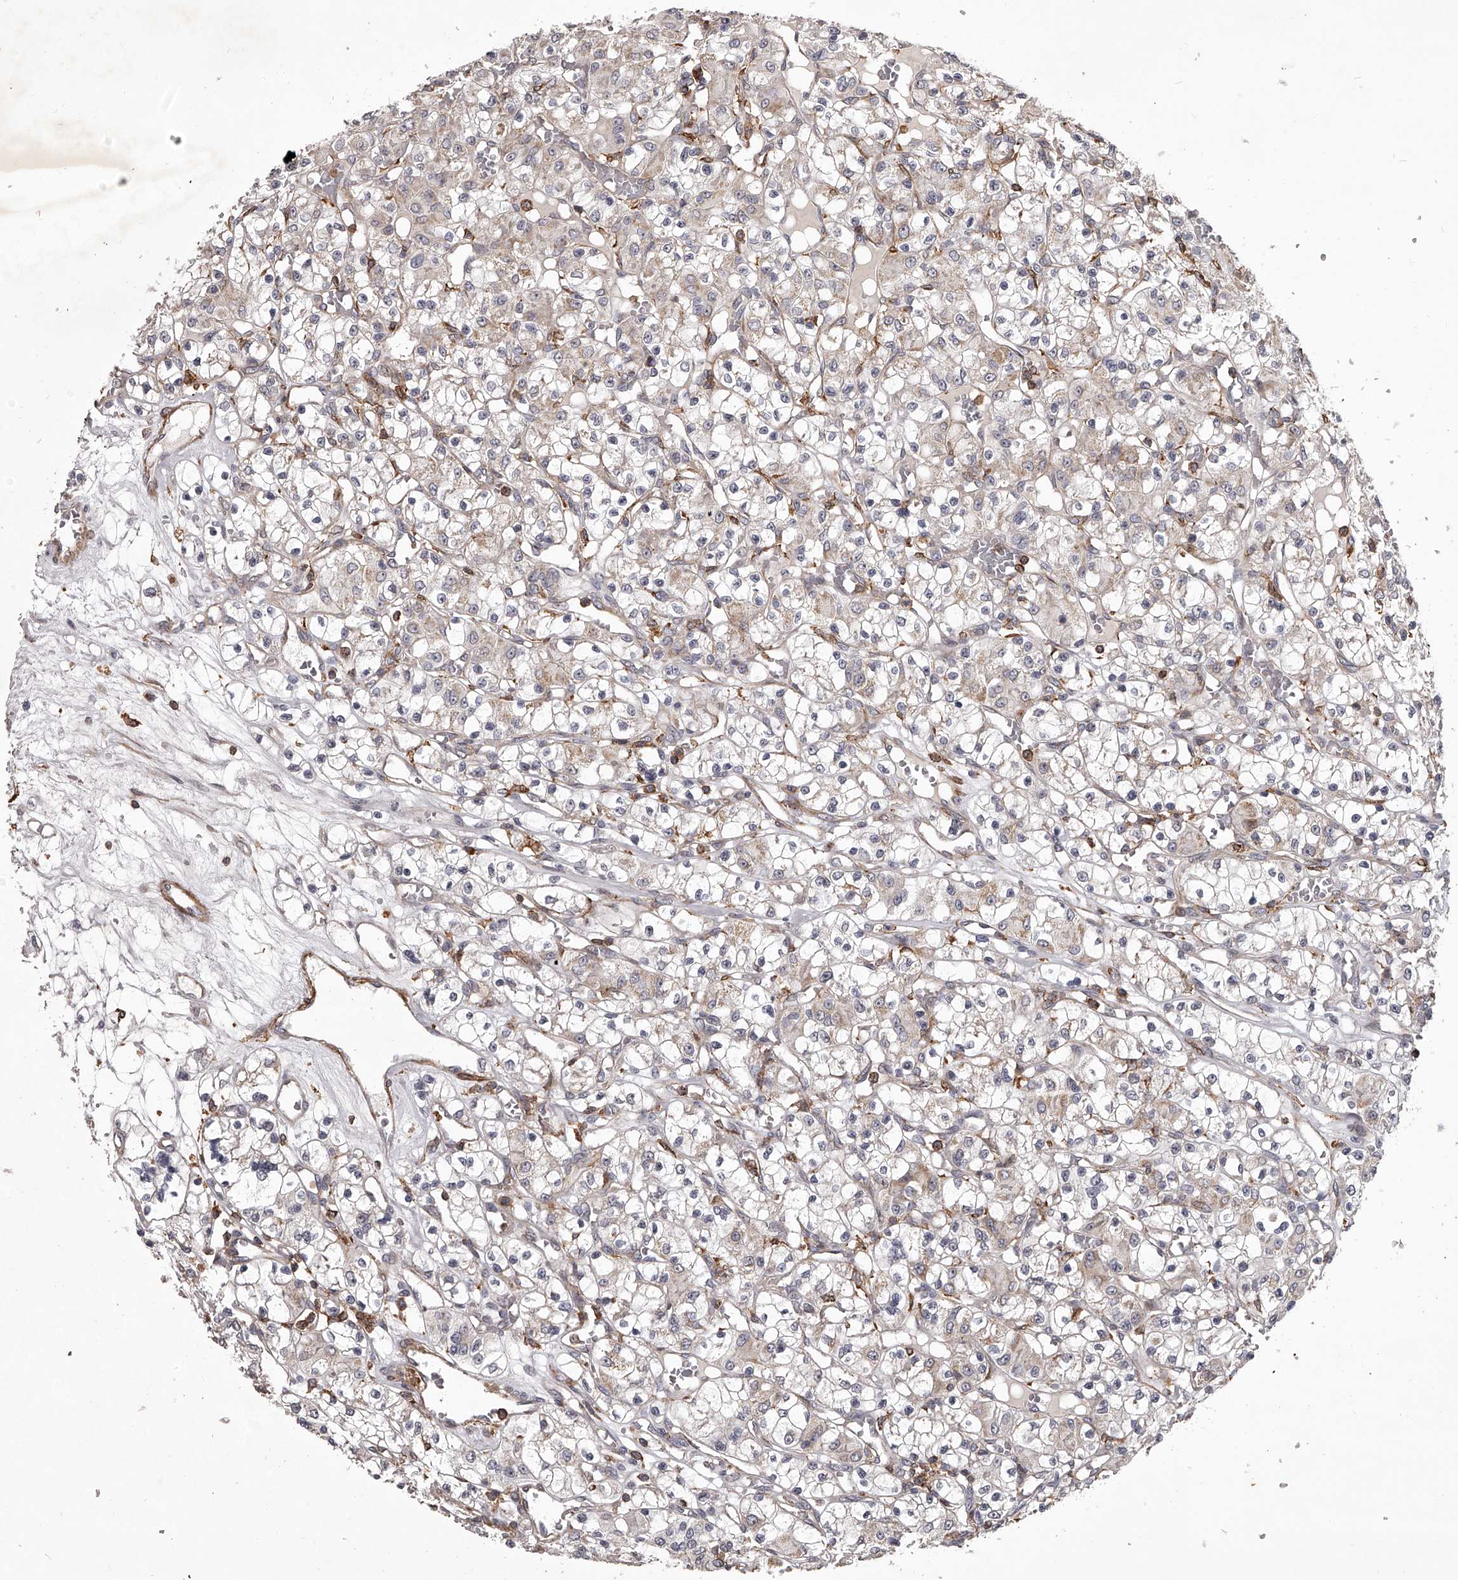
{"staining": {"intensity": "negative", "quantity": "none", "location": "none"}, "tissue": "renal cancer", "cell_type": "Tumor cells", "image_type": "cancer", "snomed": [{"axis": "morphology", "description": "Adenocarcinoma, NOS"}, {"axis": "topography", "description": "Kidney"}], "caption": "A photomicrograph of human adenocarcinoma (renal) is negative for staining in tumor cells.", "gene": "RRP36", "patient": {"sex": "female", "age": 59}}